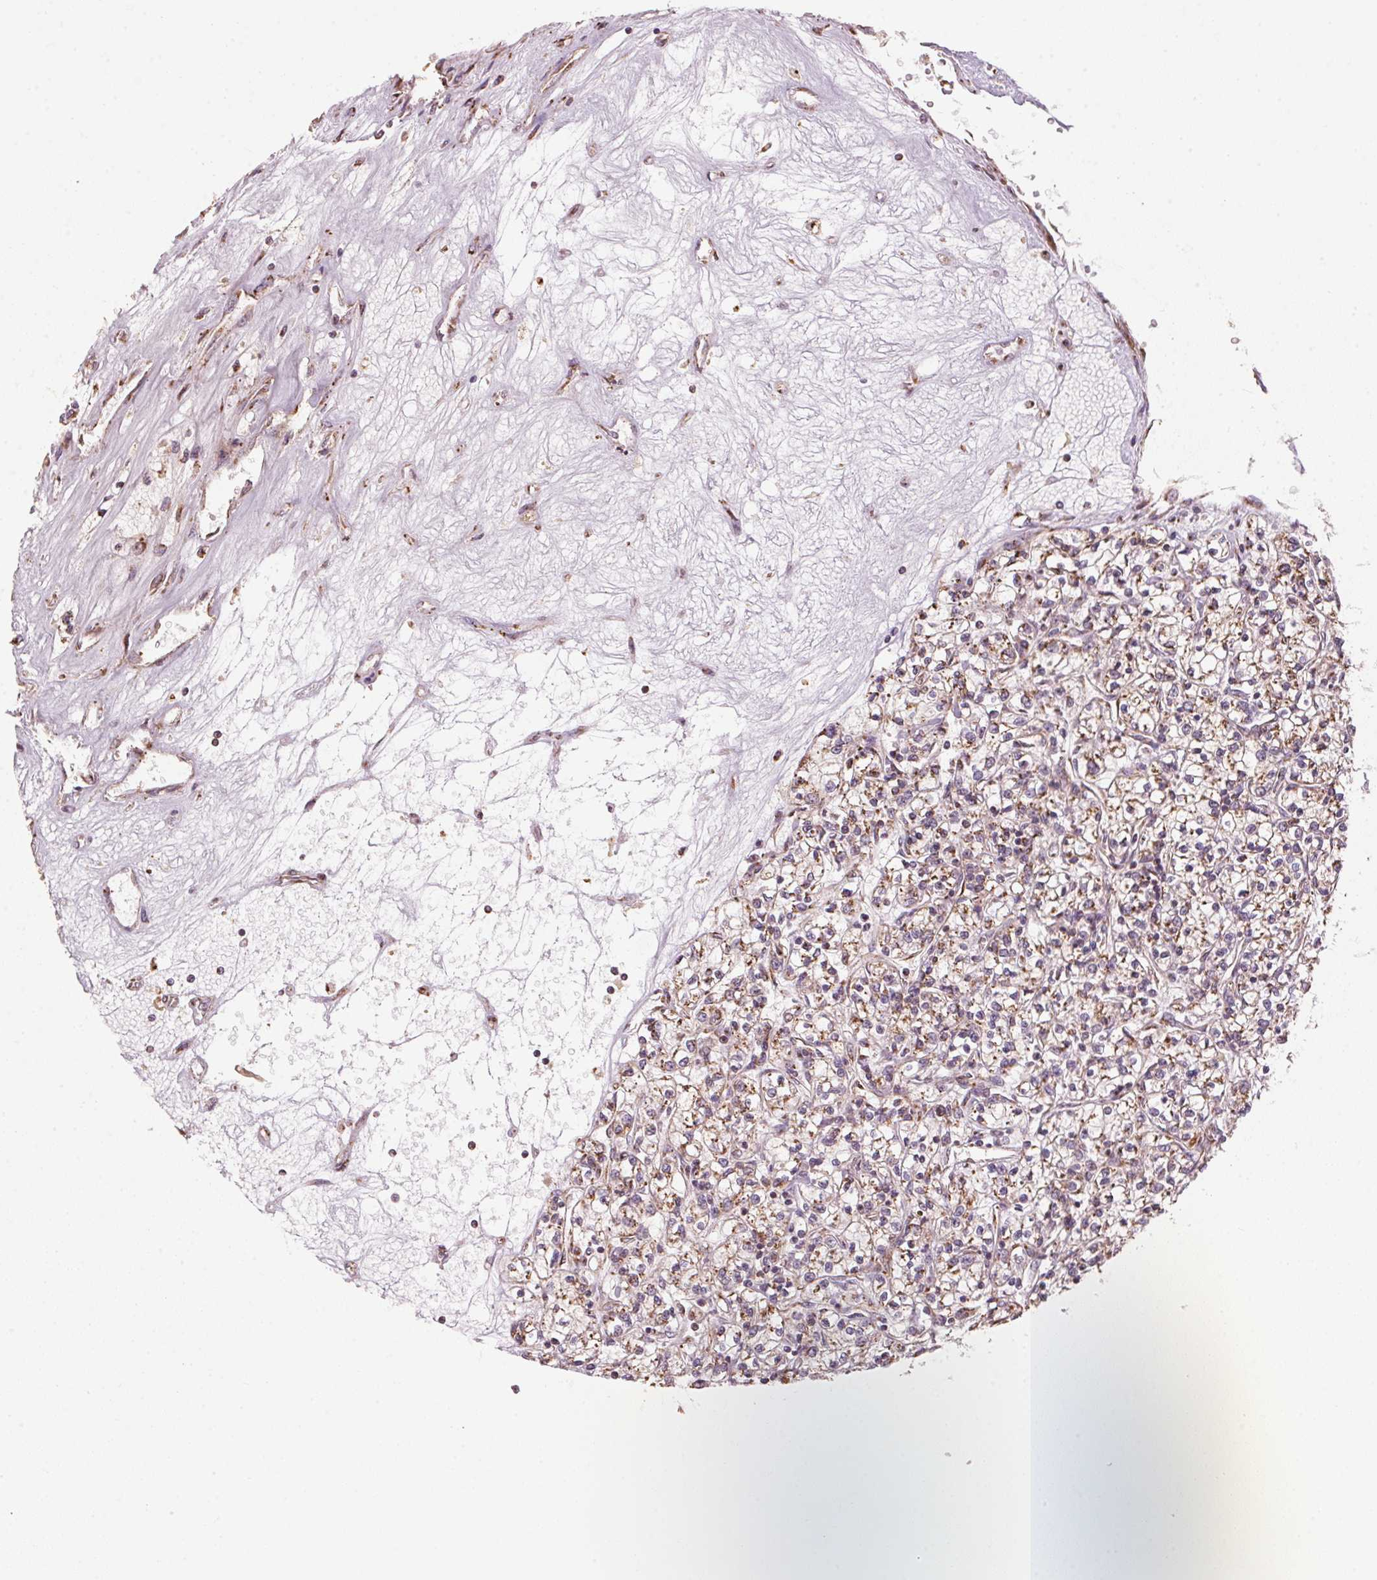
{"staining": {"intensity": "moderate", "quantity": ">75%", "location": "cytoplasmic/membranous"}, "tissue": "renal cancer", "cell_type": "Tumor cells", "image_type": "cancer", "snomed": [{"axis": "morphology", "description": "Adenocarcinoma, NOS"}, {"axis": "topography", "description": "Kidney"}], "caption": "Immunohistochemistry (IHC) micrograph of human adenocarcinoma (renal) stained for a protein (brown), which shows medium levels of moderate cytoplasmic/membranous positivity in approximately >75% of tumor cells.", "gene": "TOMM70", "patient": {"sex": "female", "age": 59}}